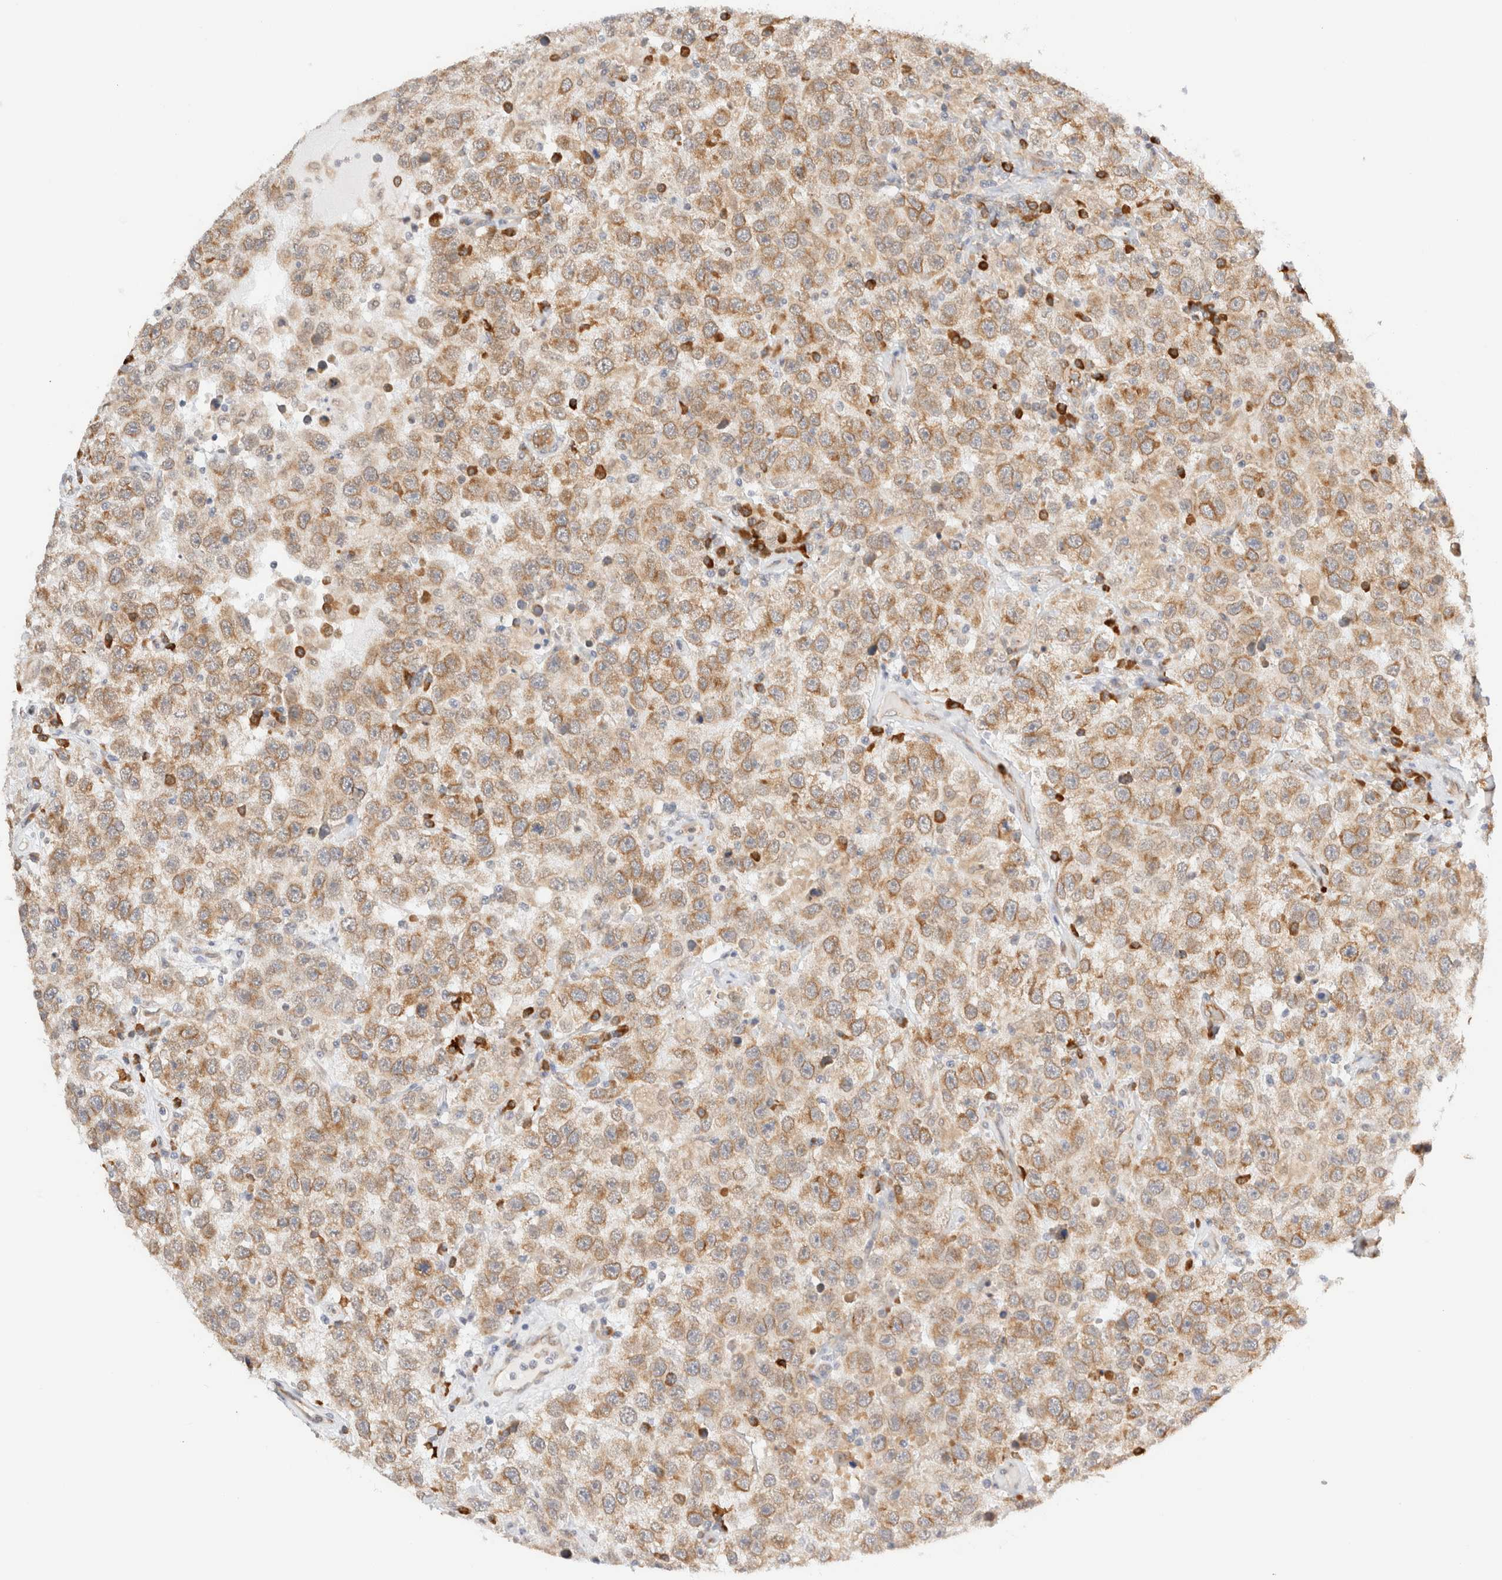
{"staining": {"intensity": "moderate", "quantity": "25%-75%", "location": "cytoplasmic/membranous"}, "tissue": "testis cancer", "cell_type": "Tumor cells", "image_type": "cancer", "snomed": [{"axis": "morphology", "description": "Seminoma, NOS"}, {"axis": "topography", "description": "Testis"}], "caption": "Protein staining by immunohistochemistry (IHC) shows moderate cytoplasmic/membranous expression in approximately 25%-75% of tumor cells in seminoma (testis).", "gene": "SYVN1", "patient": {"sex": "male", "age": 41}}